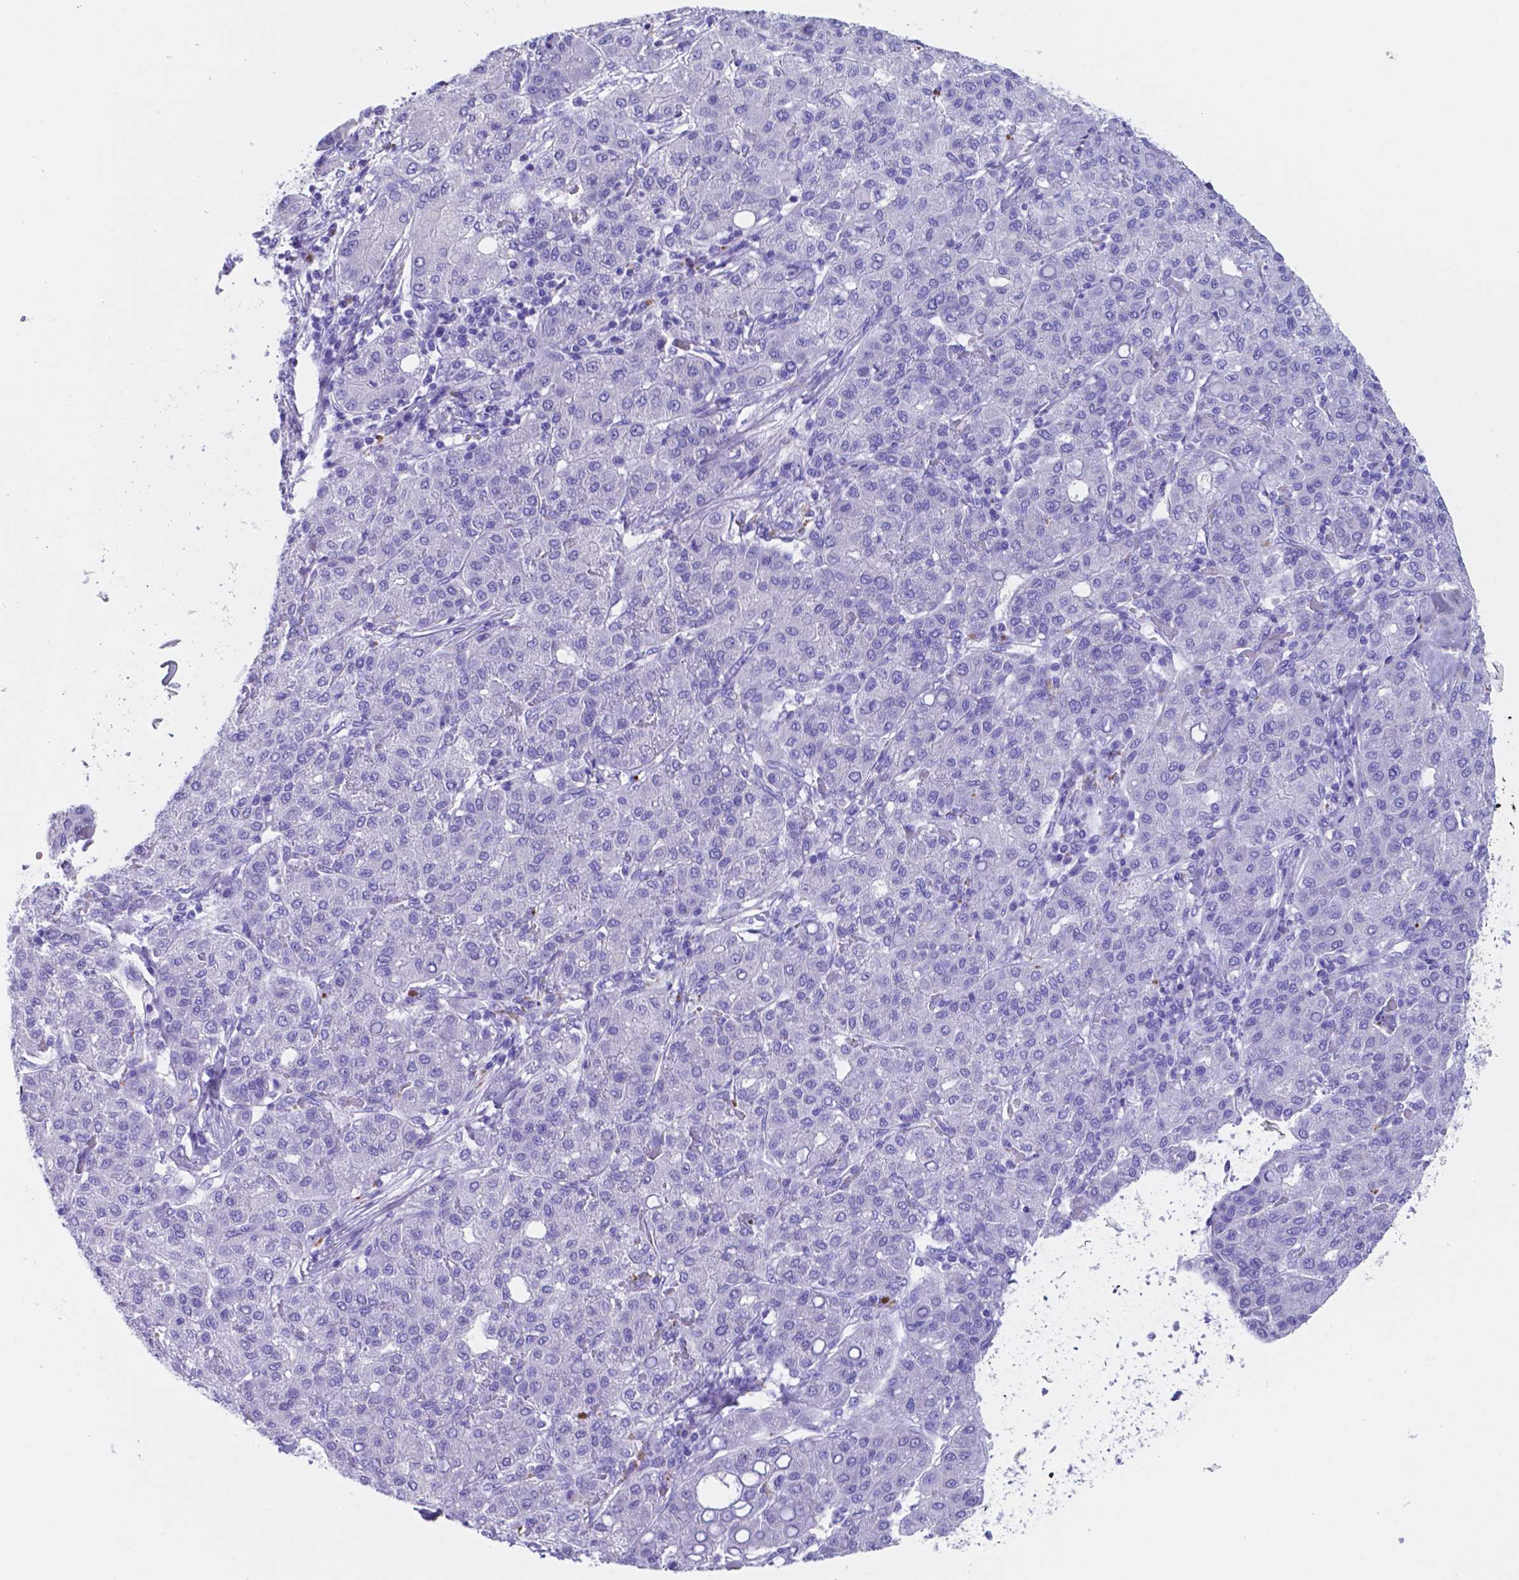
{"staining": {"intensity": "negative", "quantity": "none", "location": "none"}, "tissue": "liver cancer", "cell_type": "Tumor cells", "image_type": "cancer", "snomed": [{"axis": "morphology", "description": "Carcinoma, Hepatocellular, NOS"}, {"axis": "topography", "description": "Liver"}], "caption": "High magnification brightfield microscopy of liver cancer stained with DAB (3,3'-diaminobenzidine) (brown) and counterstained with hematoxylin (blue): tumor cells show no significant expression.", "gene": "DNAAF8", "patient": {"sex": "male", "age": 65}}